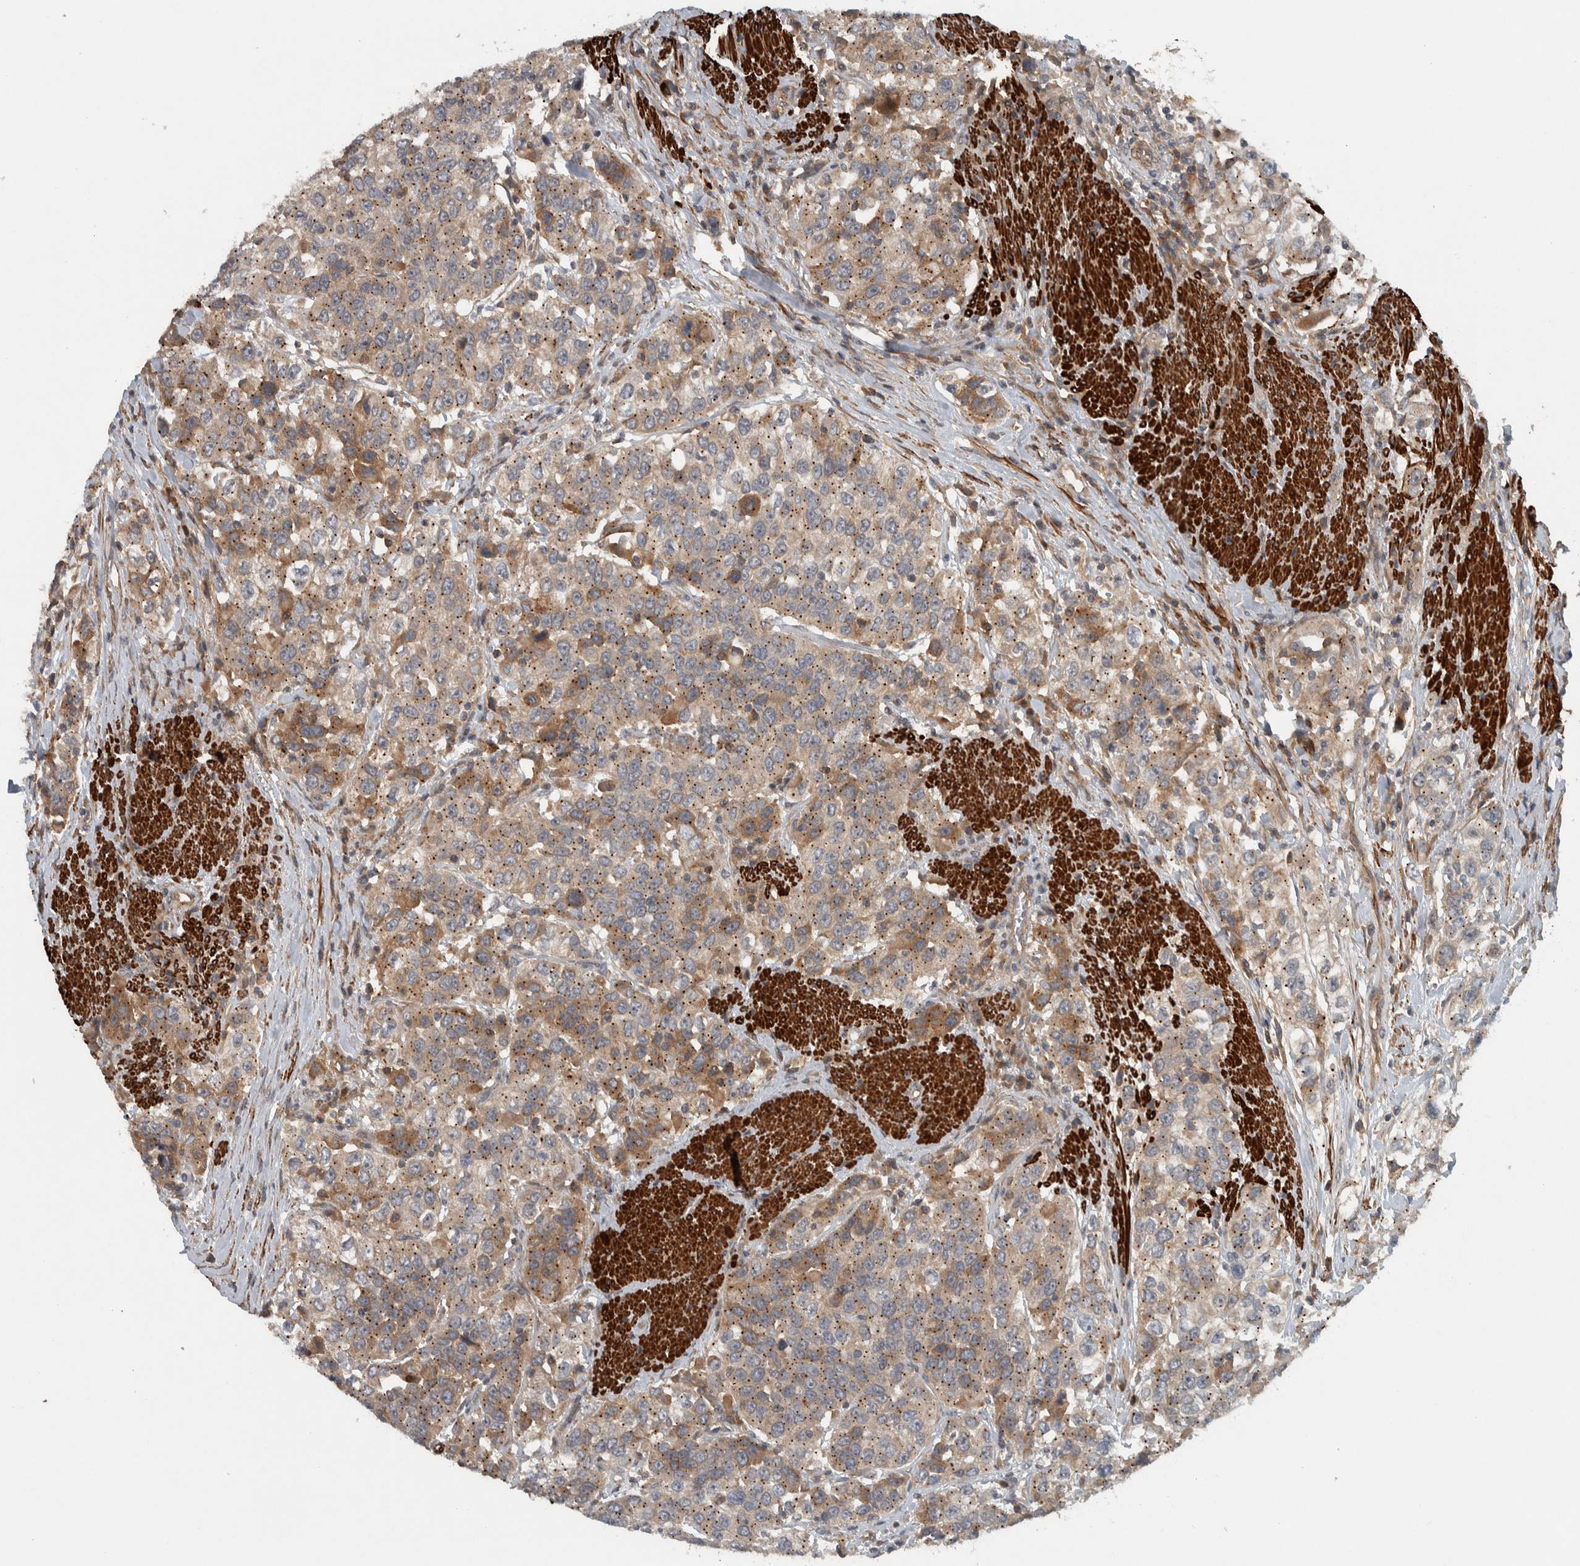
{"staining": {"intensity": "moderate", "quantity": ">75%", "location": "cytoplasmic/membranous"}, "tissue": "urothelial cancer", "cell_type": "Tumor cells", "image_type": "cancer", "snomed": [{"axis": "morphology", "description": "Urothelial carcinoma, High grade"}, {"axis": "topography", "description": "Urinary bladder"}], "caption": "Brown immunohistochemical staining in human urothelial carcinoma (high-grade) reveals moderate cytoplasmic/membranous positivity in approximately >75% of tumor cells. The staining was performed using DAB, with brown indicating positive protein expression. Nuclei are stained blue with hematoxylin.", "gene": "LBHD1", "patient": {"sex": "female", "age": 80}}